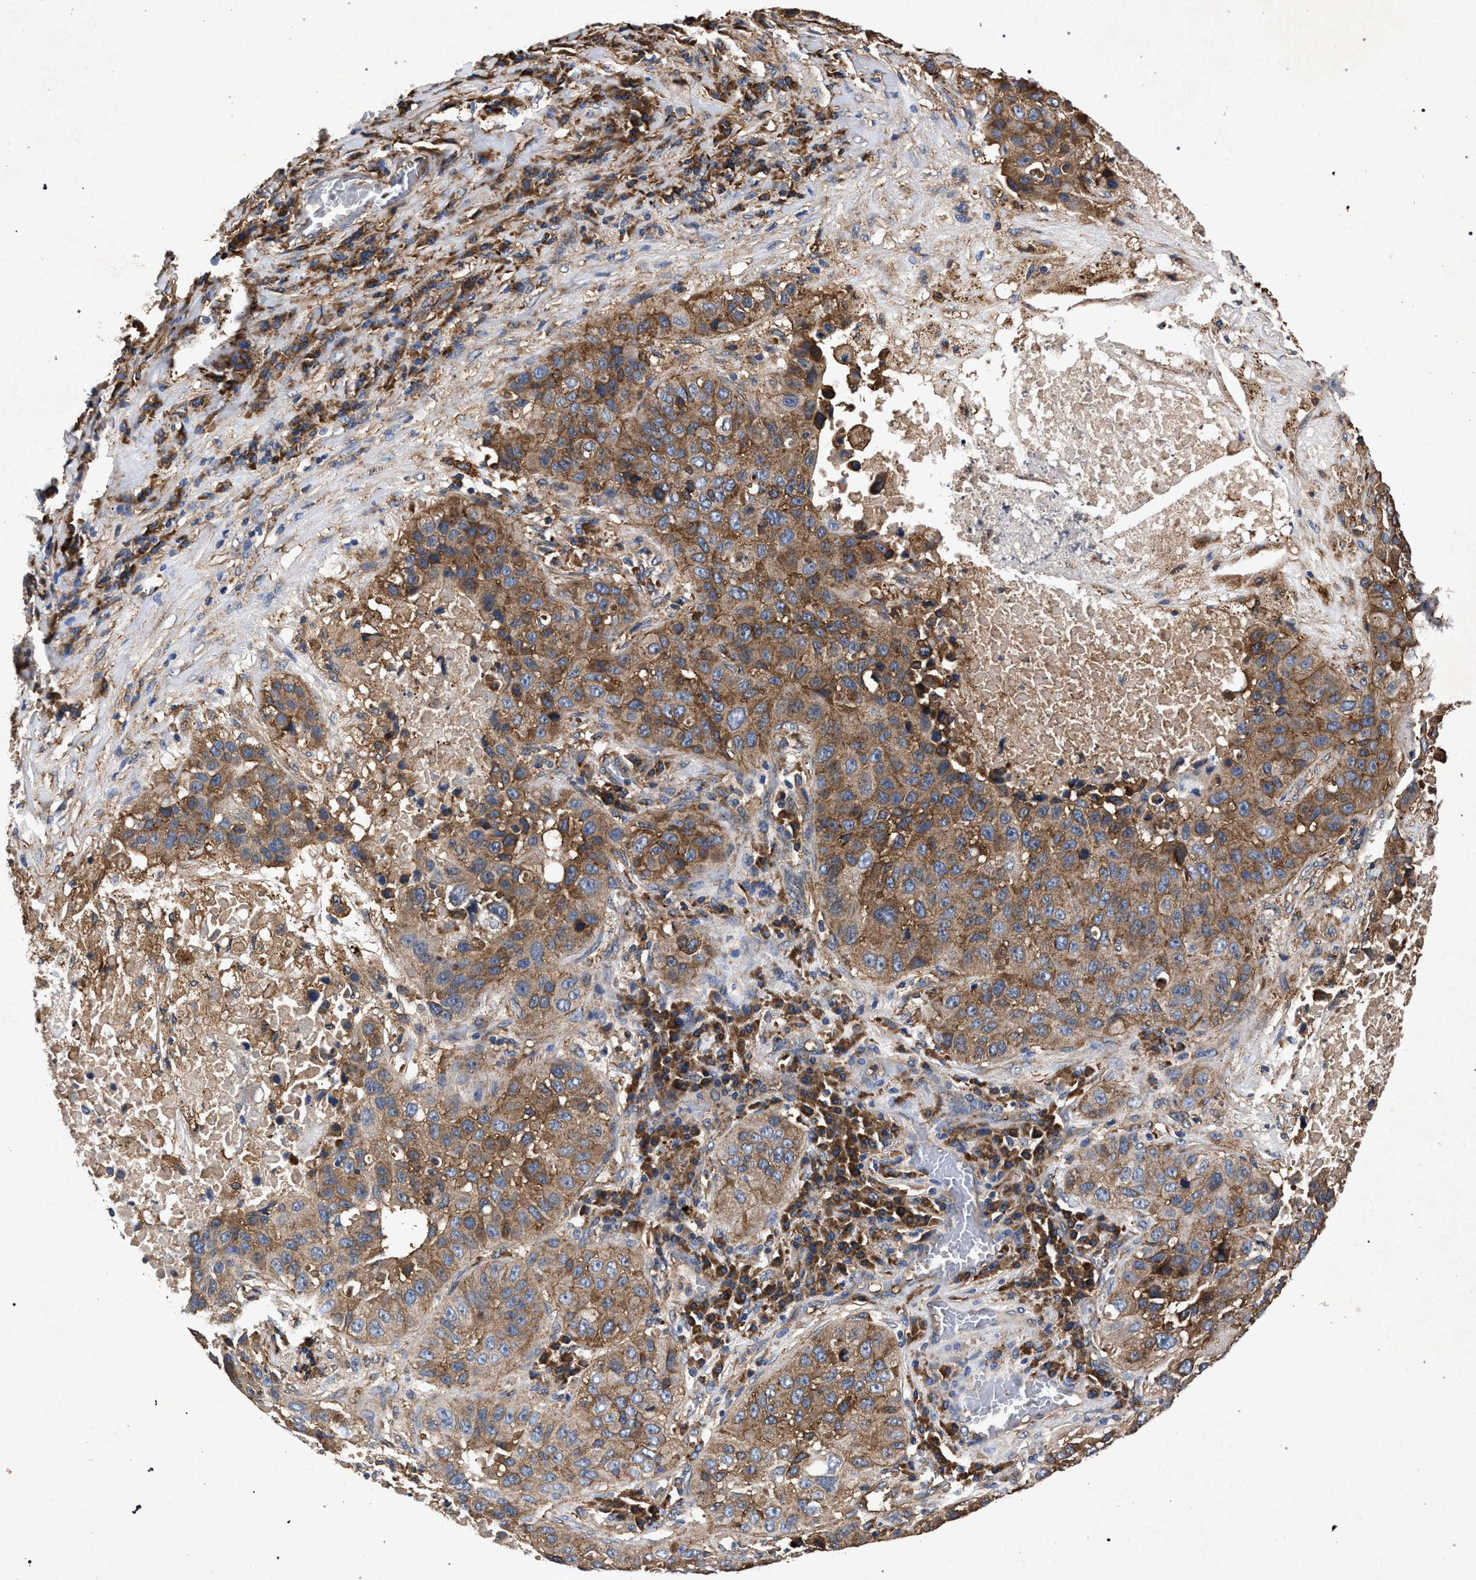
{"staining": {"intensity": "moderate", "quantity": ">75%", "location": "cytoplasmic/membranous"}, "tissue": "lung cancer", "cell_type": "Tumor cells", "image_type": "cancer", "snomed": [{"axis": "morphology", "description": "Squamous cell carcinoma, NOS"}, {"axis": "topography", "description": "Lung"}], "caption": "This photomicrograph reveals squamous cell carcinoma (lung) stained with IHC to label a protein in brown. The cytoplasmic/membranous of tumor cells show moderate positivity for the protein. Nuclei are counter-stained blue.", "gene": "MARCKS", "patient": {"sex": "male", "age": 57}}